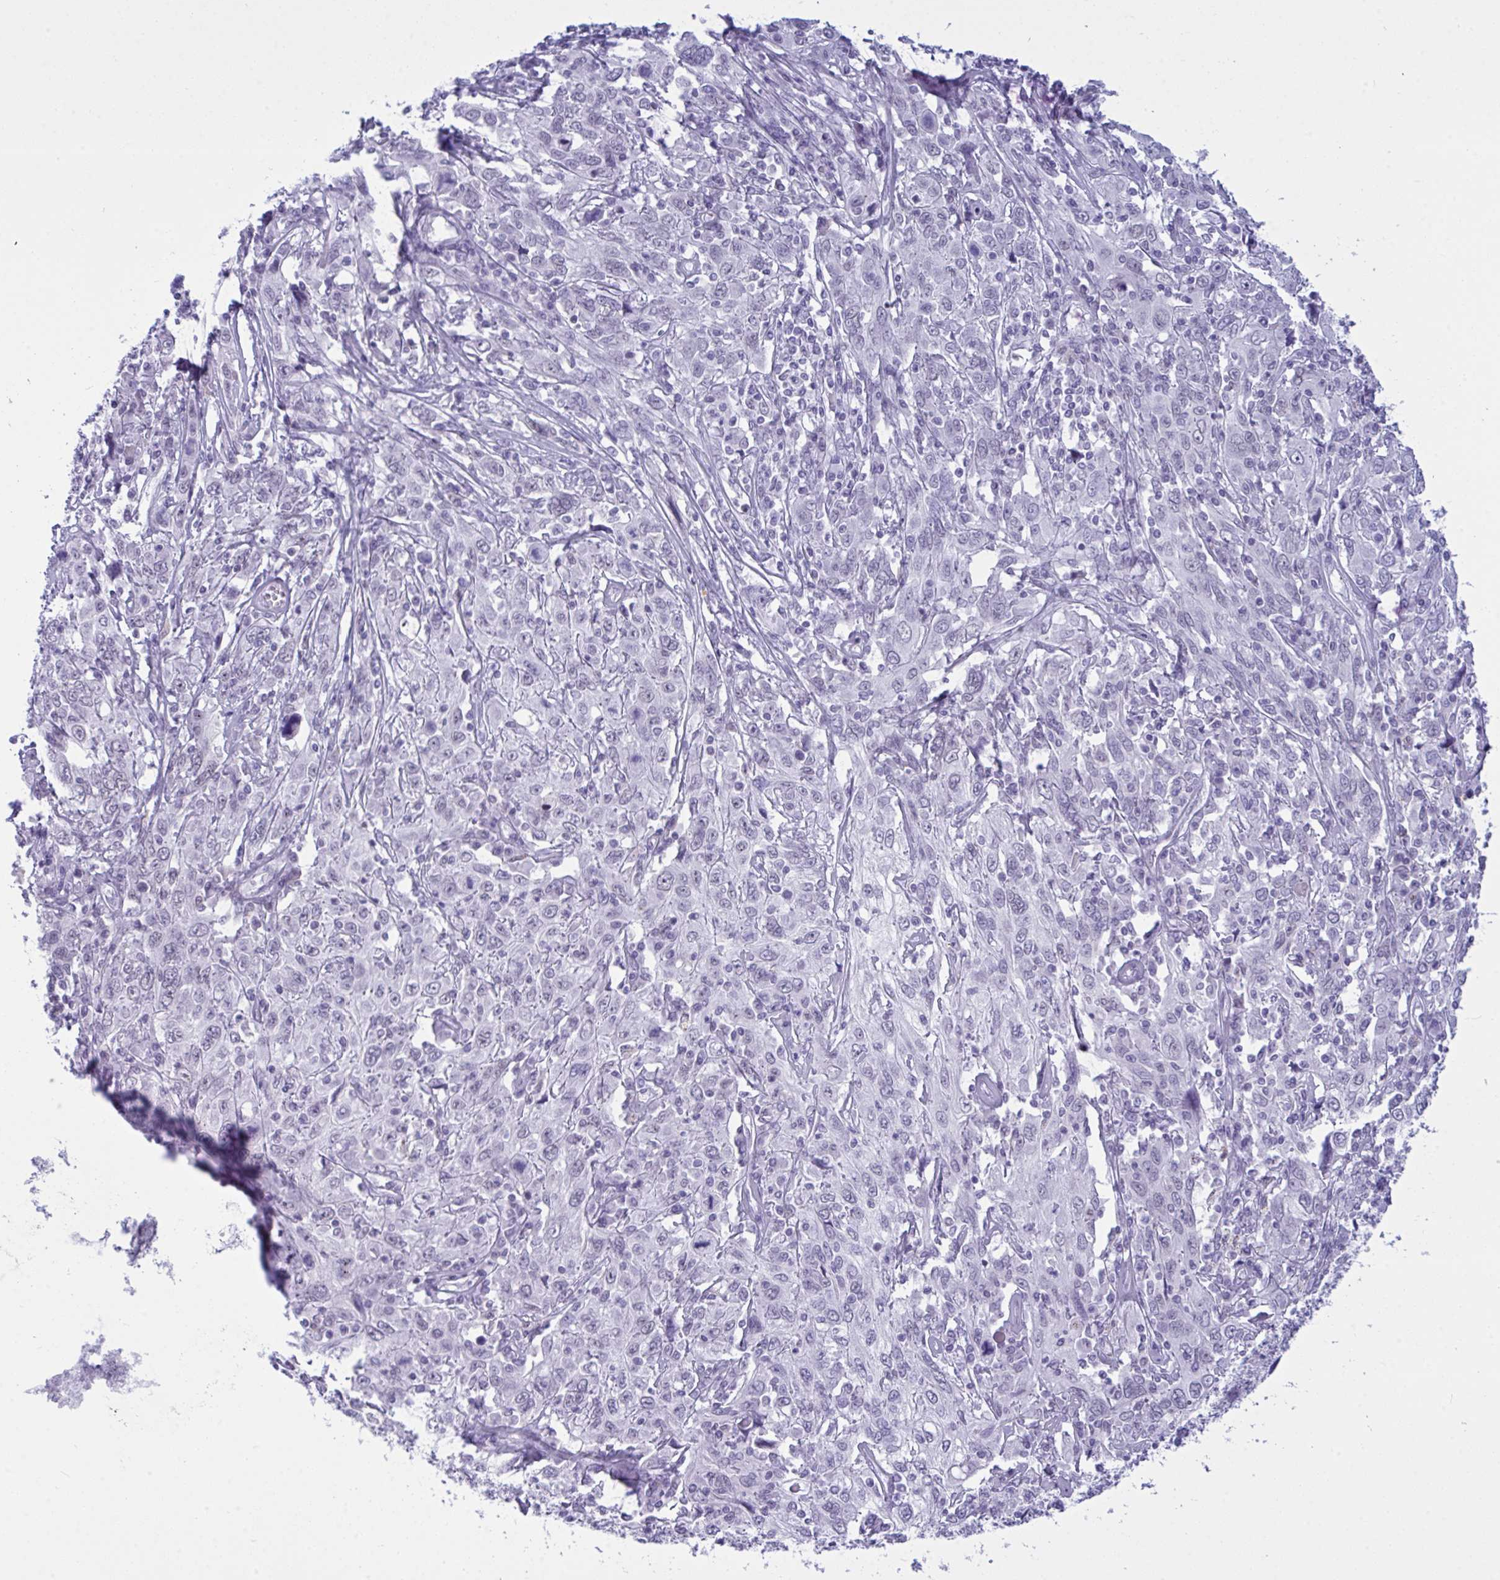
{"staining": {"intensity": "negative", "quantity": "none", "location": "none"}, "tissue": "cervical cancer", "cell_type": "Tumor cells", "image_type": "cancer", "snomed": [{"axis": "morphology", "description": "Squamous cell carcinoma, NOS"}, {"axis": "topography", "description": "Cervix"}], "caption": "Image shows no significant protein expression in tumor cells of squamous cell carcinoma (cervical).", "gene": "ELN", "patient": {"sex": "female", "age": 46}}